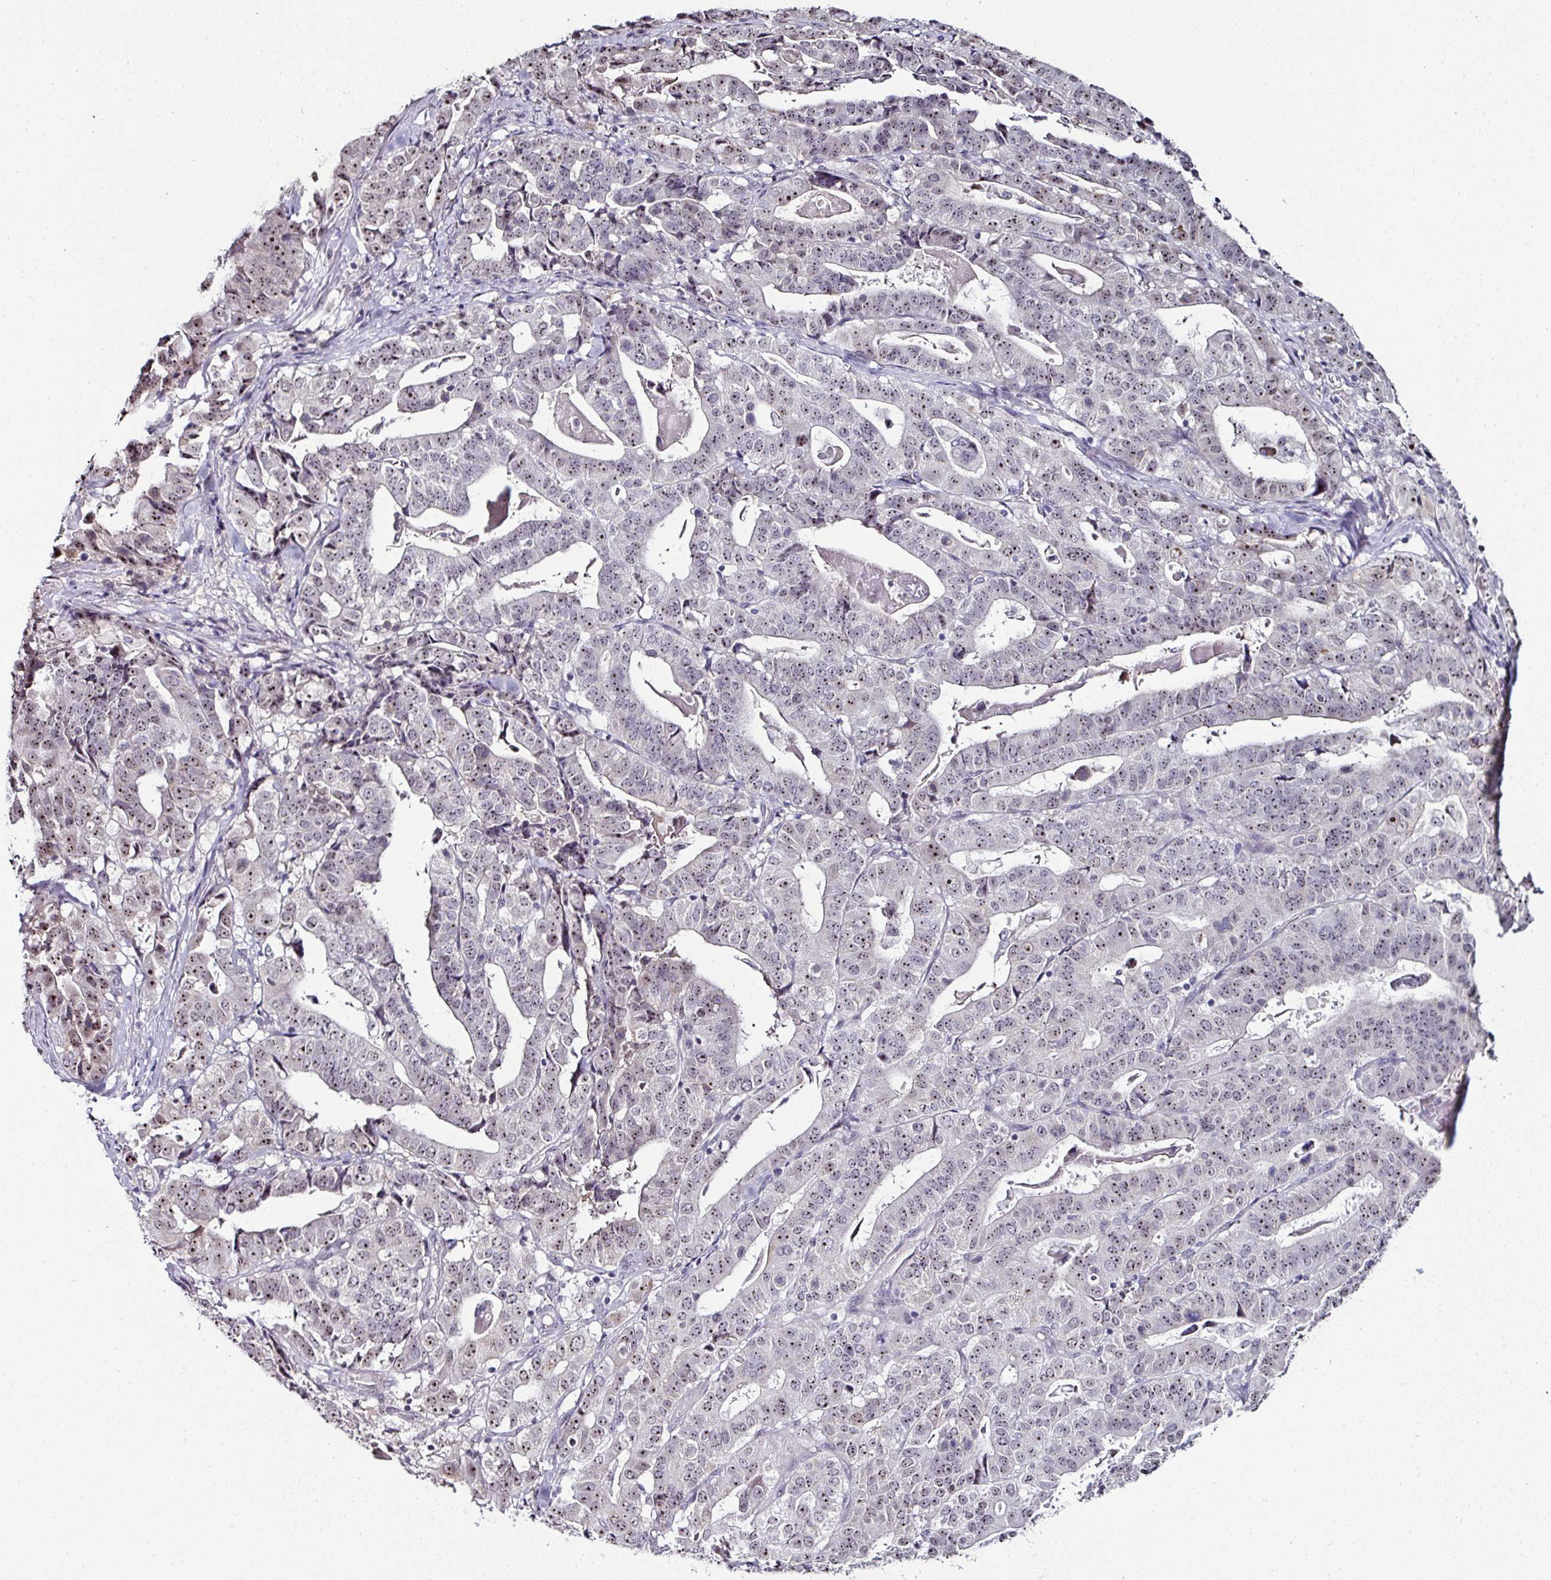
{"staining": {"intensity": "moderate", "quantity": ">75%", "location": "nuclear"}, "tissue": "stomach cancer", "cell_type": "Tumor cells", "image_type": "cancer", "snomed": [{"axis": "morphology", "description": "Adenocarcinoma, NOS"}, {"axis": "topography", "description": "Stomach"}], "caption": "Protein staining by immunohistochemistry (IHC) exhibits moderate nuclear staining in about >75% of tumor cells in stomach adenocarcinoma.", "gene": "NACC2", "patient": {"sex": "male", "age": 48}}